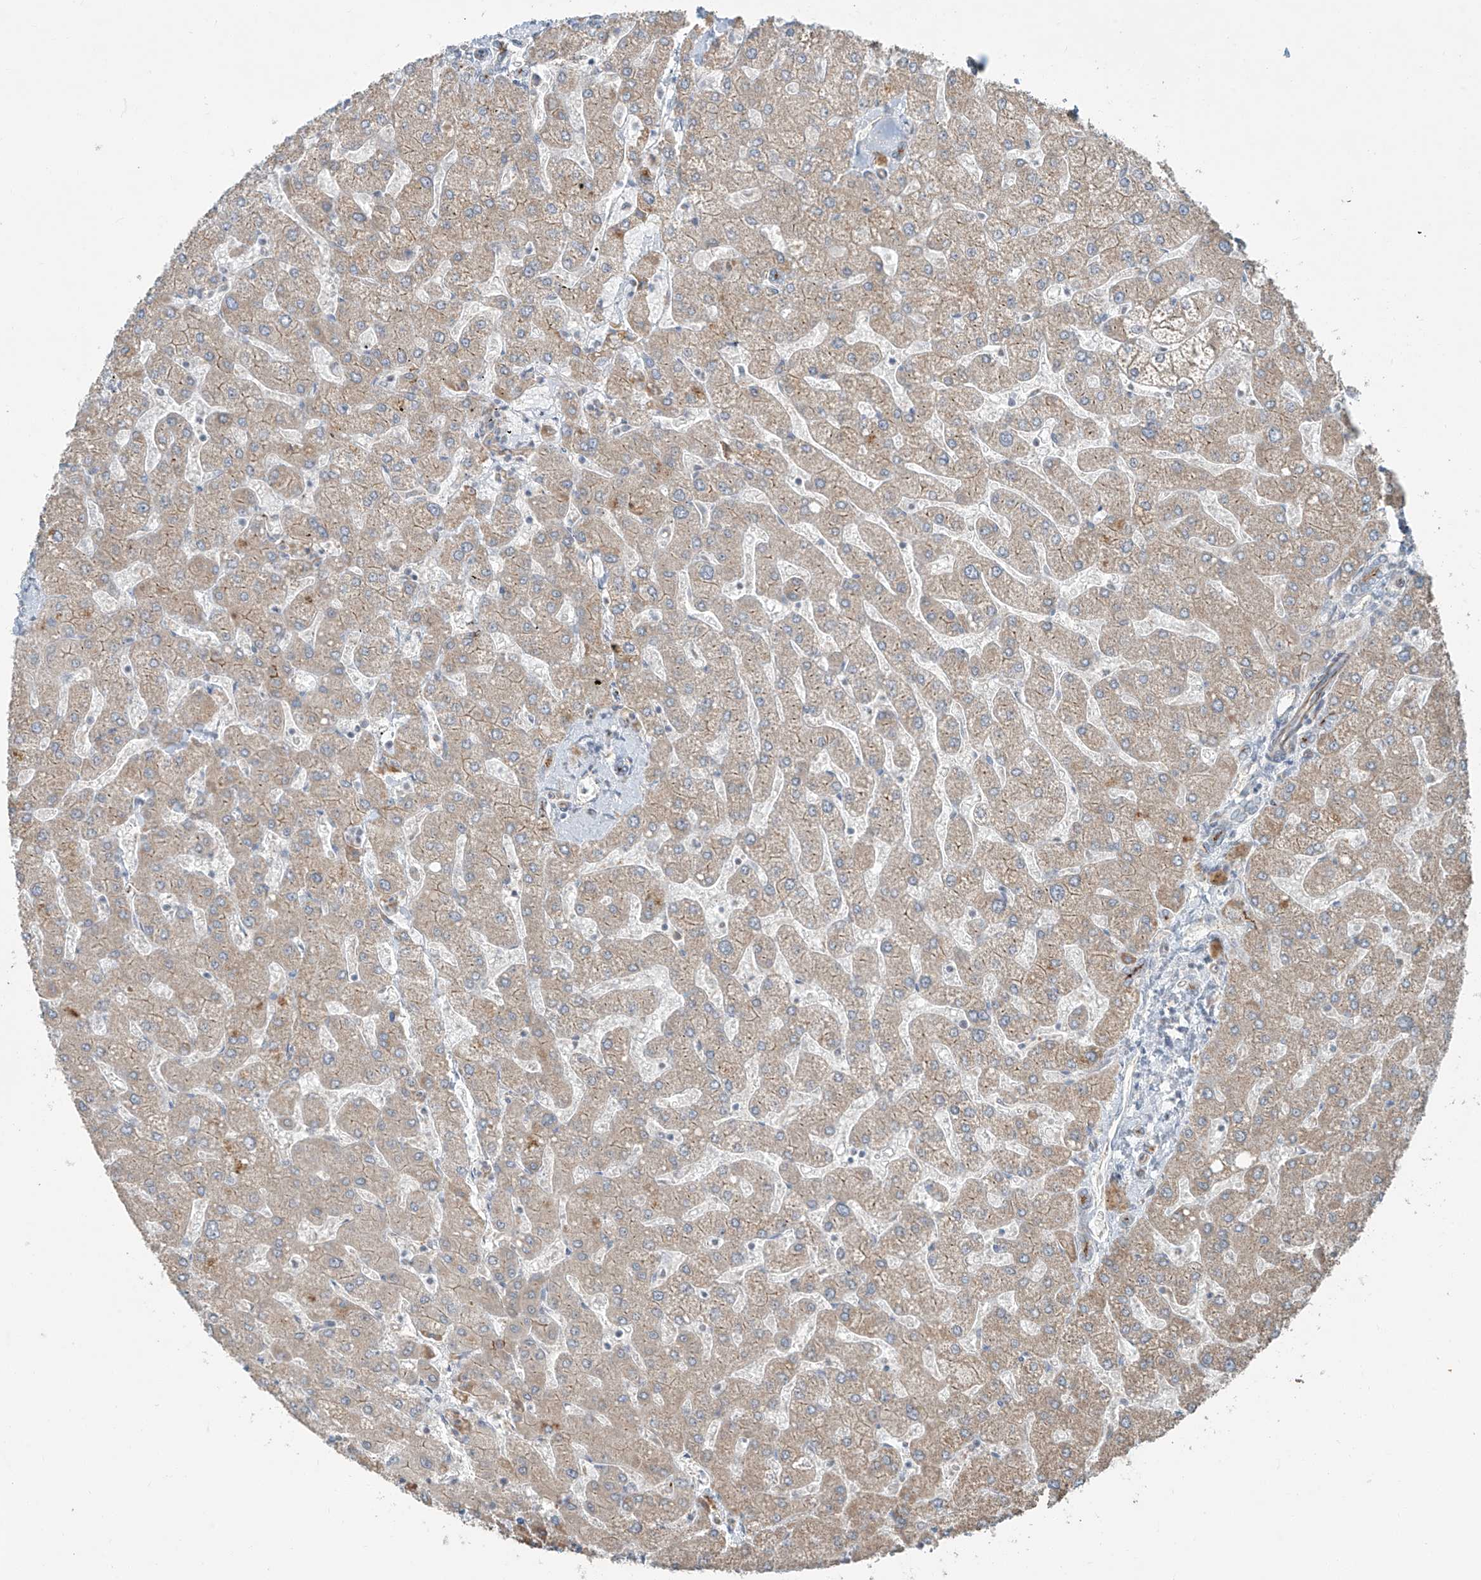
{"staining": {"intensity": "moderate", "quantity": "<25%", "location": "cytoplasmic/membranous"}, "tissue": "liver", "cell_type": "Cholangiocytes", "image_type": "normal", "snomed": [{"axis": "morphology", "description": "Normal tissue, NOS"}, {"axis": "topography", "description": "Liver"}], "caption": "A low amount of moderate cytoplasmic/membranous staining is appreciated in approximately <25% of cholangiocytes in normal liver.", "gene": "ZNF16", "patient": {"sex": "male", "age": 55}}